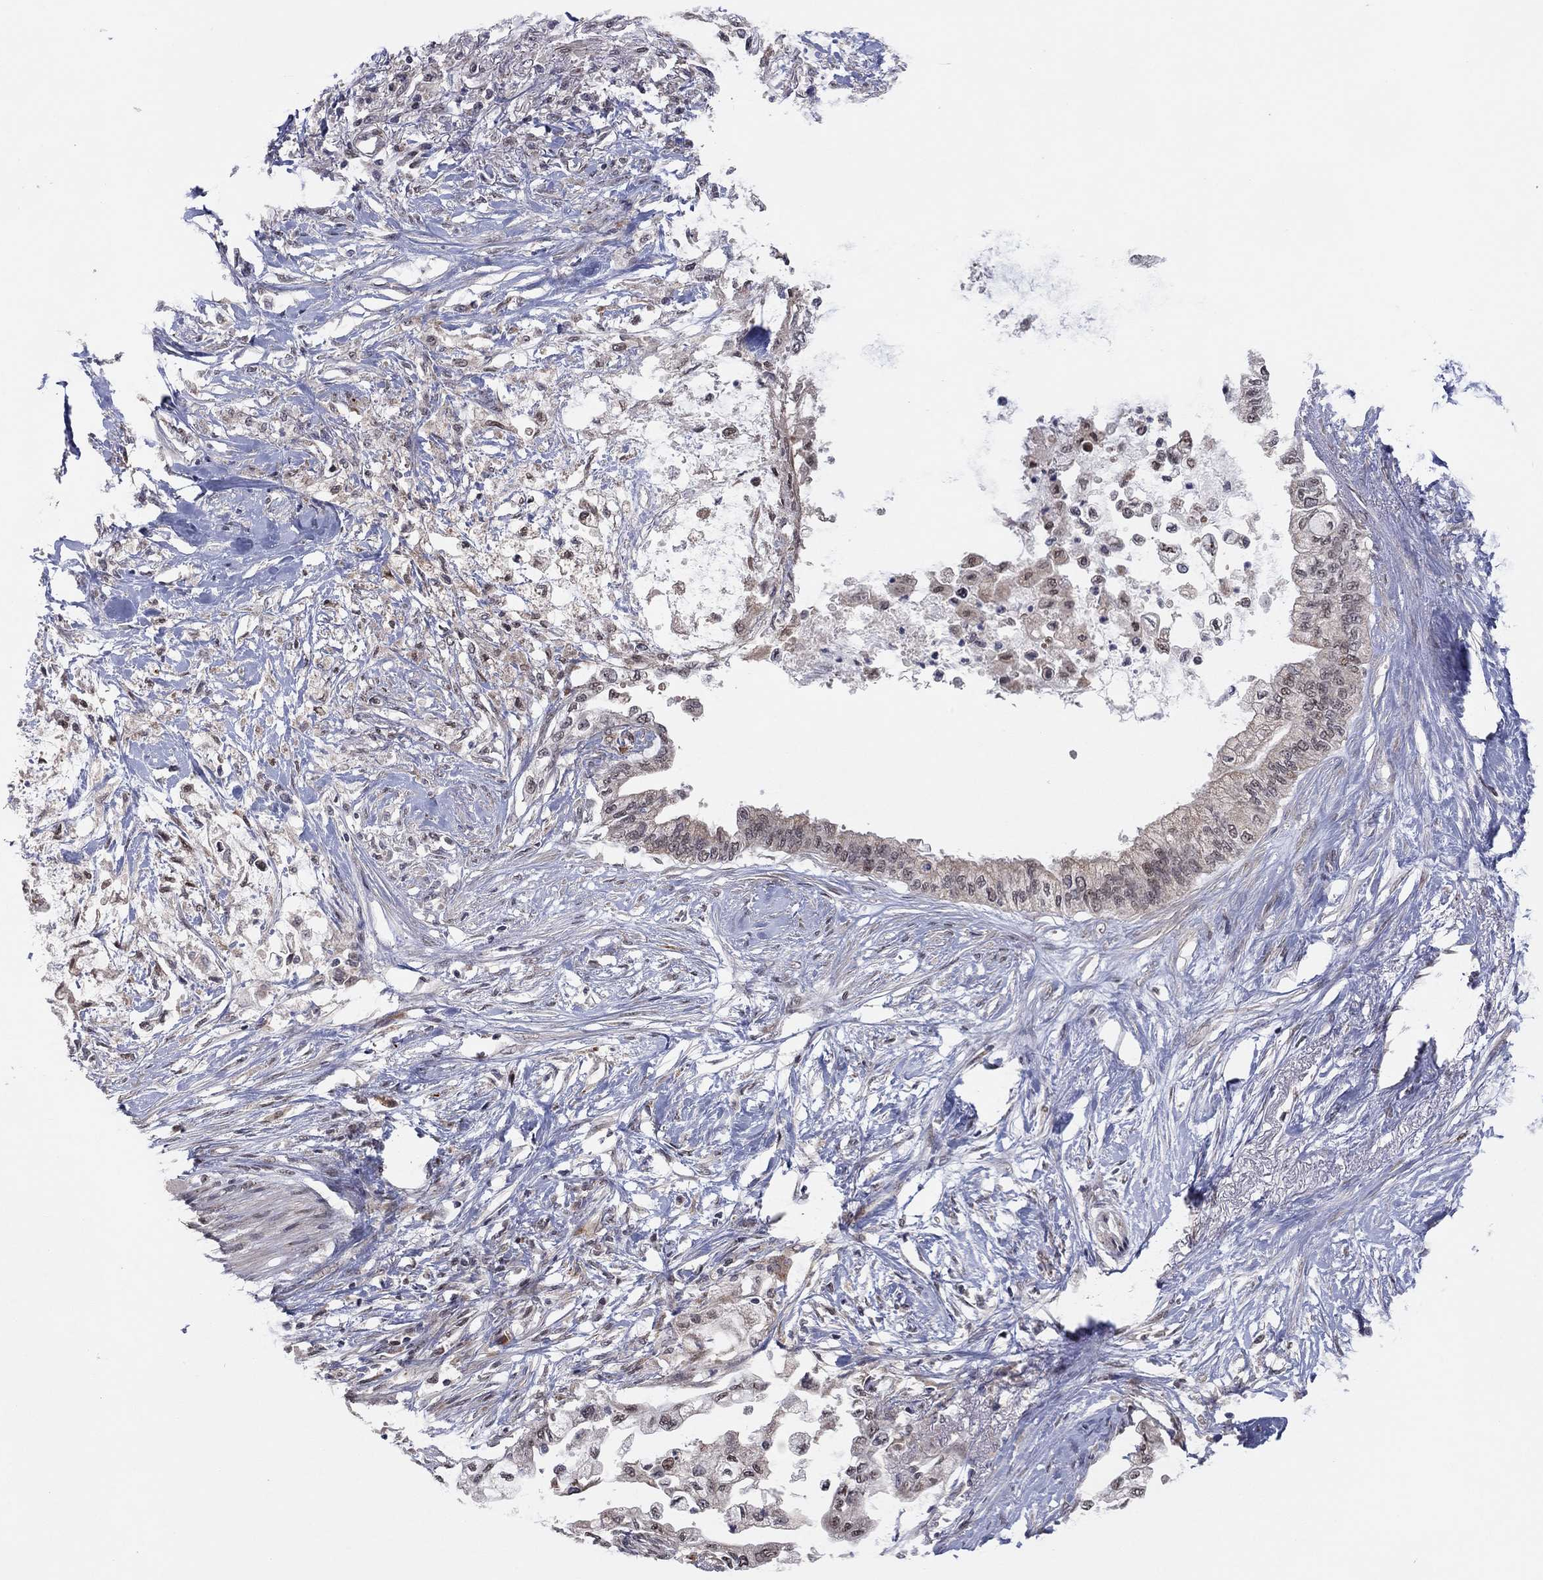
{"staining": {"intensity": "weak", "quantity": "25%-75%", "location": "cytoplasmic/membranous"}, "tissue": "pancreatic cancer", "cell_type": "Tumor cells", "image_type": "cancer", "snomed": [{"axis": "morphology", "description": "Normal tissue, NOS"}, {"axis": "morphology", "description": "Adenocarcinoma, NOS"}, {"axis": "topography", "description": "Pancreas"}, {"axis": "topography", "description": "Duodenum"}], "caption": "DAB (3,3'-diaminobenzidine) immunohistochemical staining of pancreatic cancer (adenocarcinoma) demonstrates weak cytoplasmic/membranous protein positivity in about 25%-75% of tumor cells.", "gene": "ZNF395", "patient": {"sex": "female", "age": 60}}